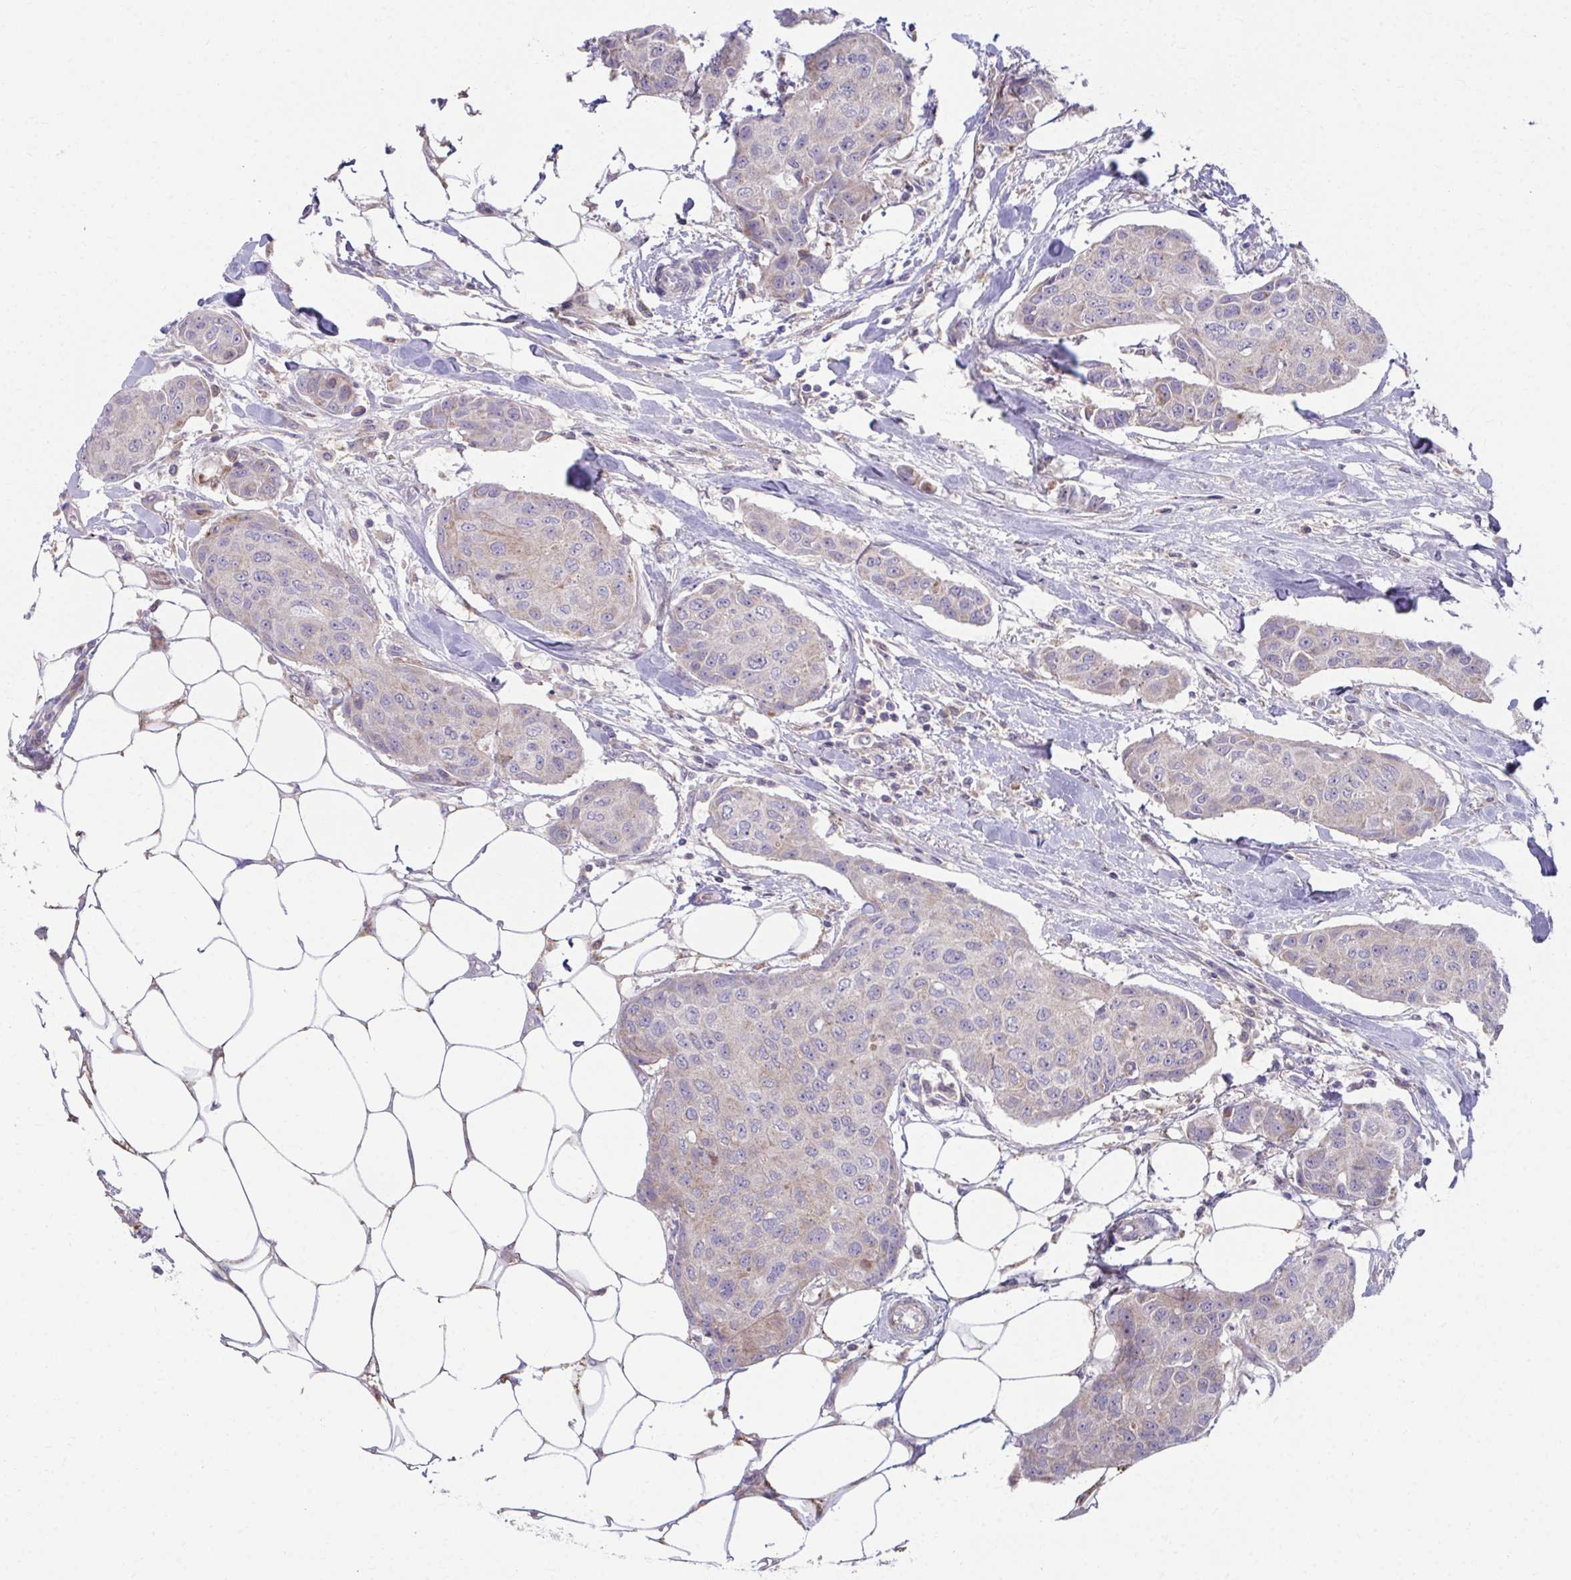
{"staining": {"intensity": "negative", "quantity": "none", "location": "none"}, "tissue": "breast cancer", "cell_type": "Tumor cells", "image_type": "cancer", "snomed": [{"axis": "morphology", "description": "Duct carcinoma"}, {"axis": "topography", "description": "Breast"}, {"axis": "topography", "description": "Lymph node"}], "caption": "Immunohistochemistry (IHC) image of neoplastic tissue: infiltrating ductal carcinoma (breast) stained with DAB shows no significant protein positivity in tumor cells. (DAB immunohistochemistry (IHC) visualized using brightfield microscopy, high magnification).", "gene": "C16orf54", "patient": {"sex": "female", "age": 80}}